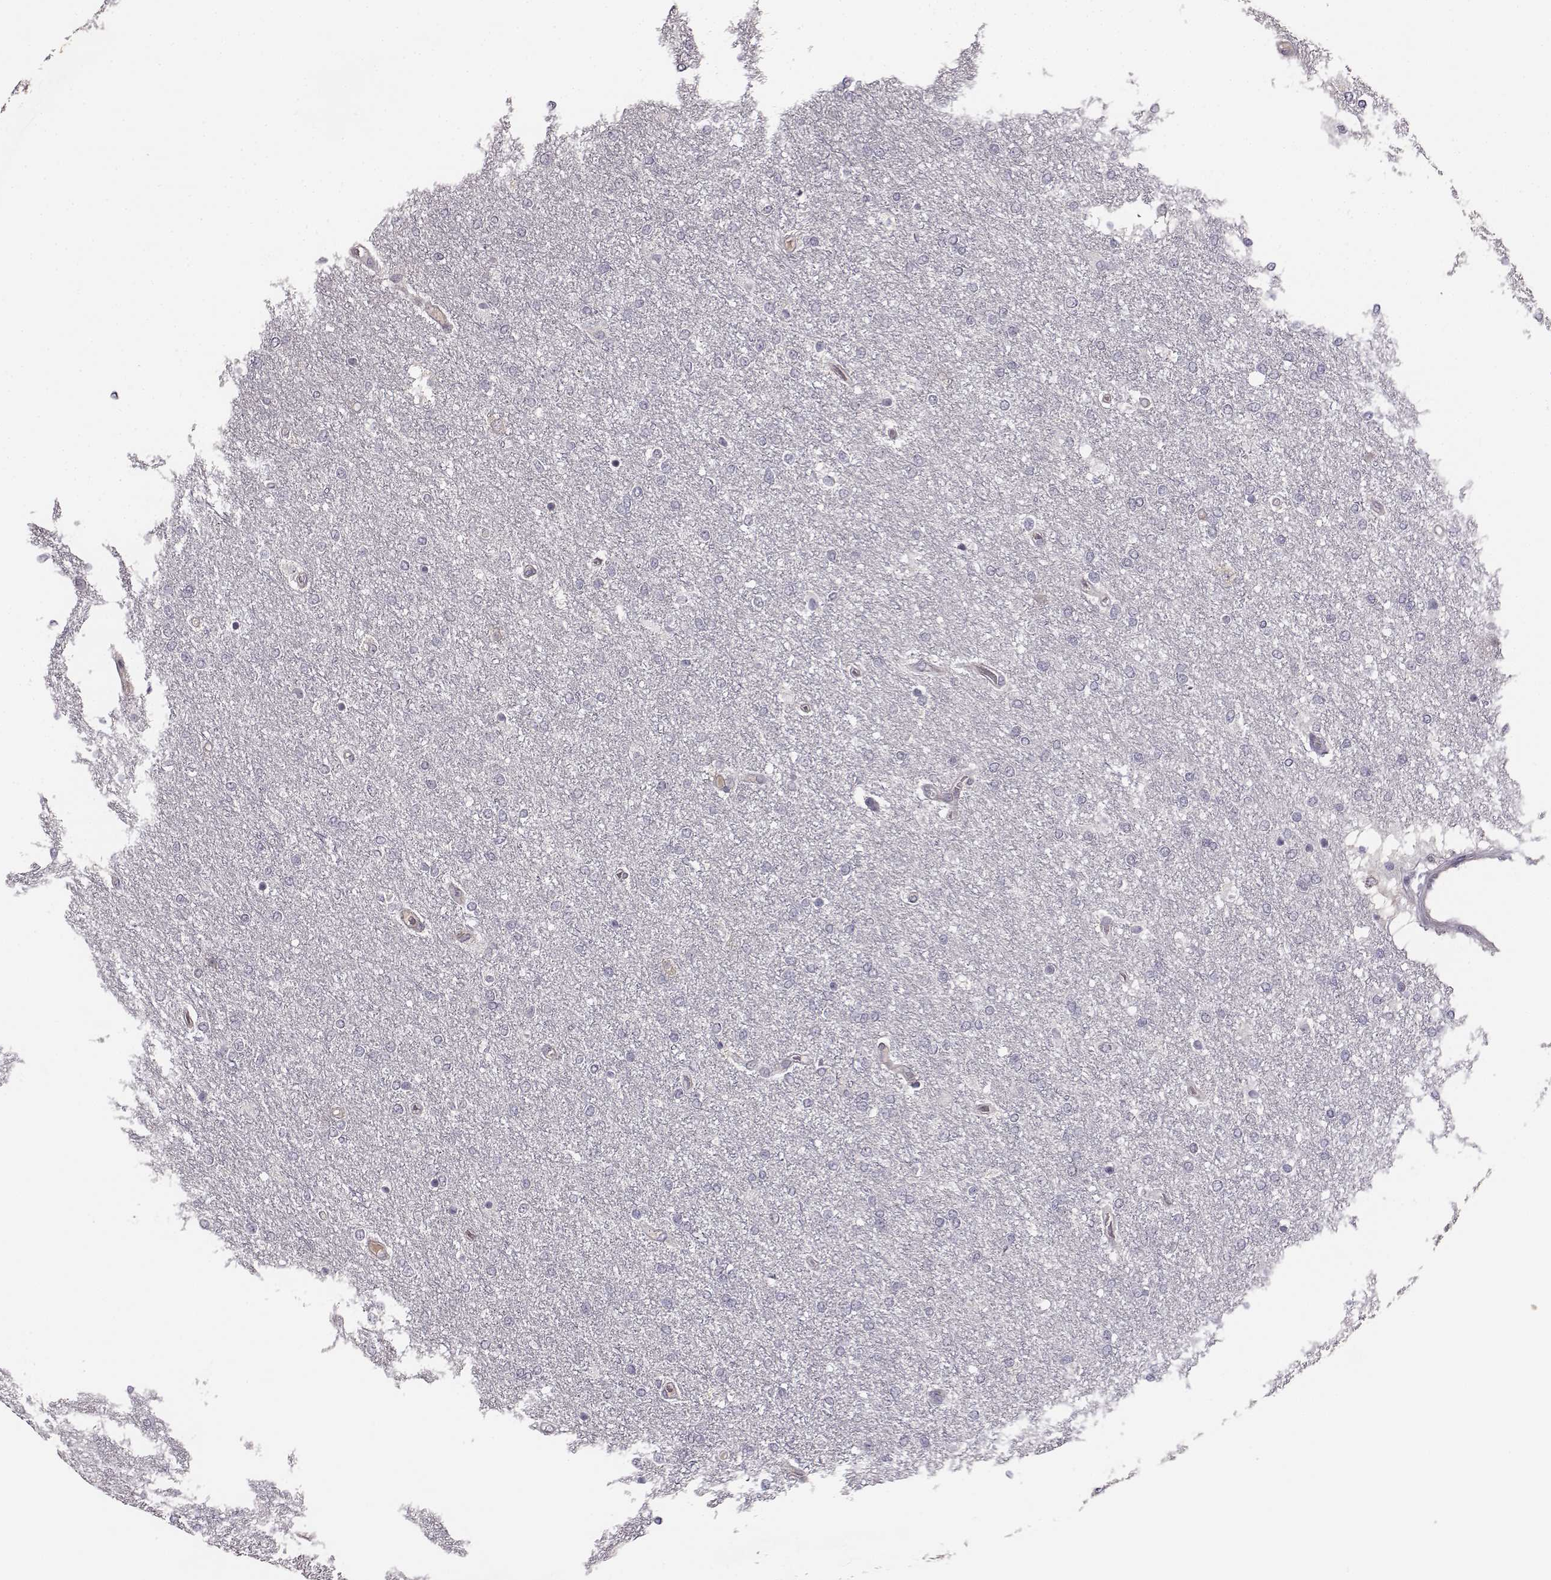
{"staining": {"intensity": "negative", "quantity": "none", "location": "none"}, "tissue": "glioma", "cell_type": "Tumor cells", "image_type": "cancer", "snomed": [{"axis": "morphology", "description": "Glioma, malignant, High grade"}, {"axis": "topography", "description": "Brain"}], "caption": "Immunohistochemical staining of glioma shows no significant expression in tumor cells.", "gene": "BFSP2", "patient": {"sex": "female", "age": 61}}